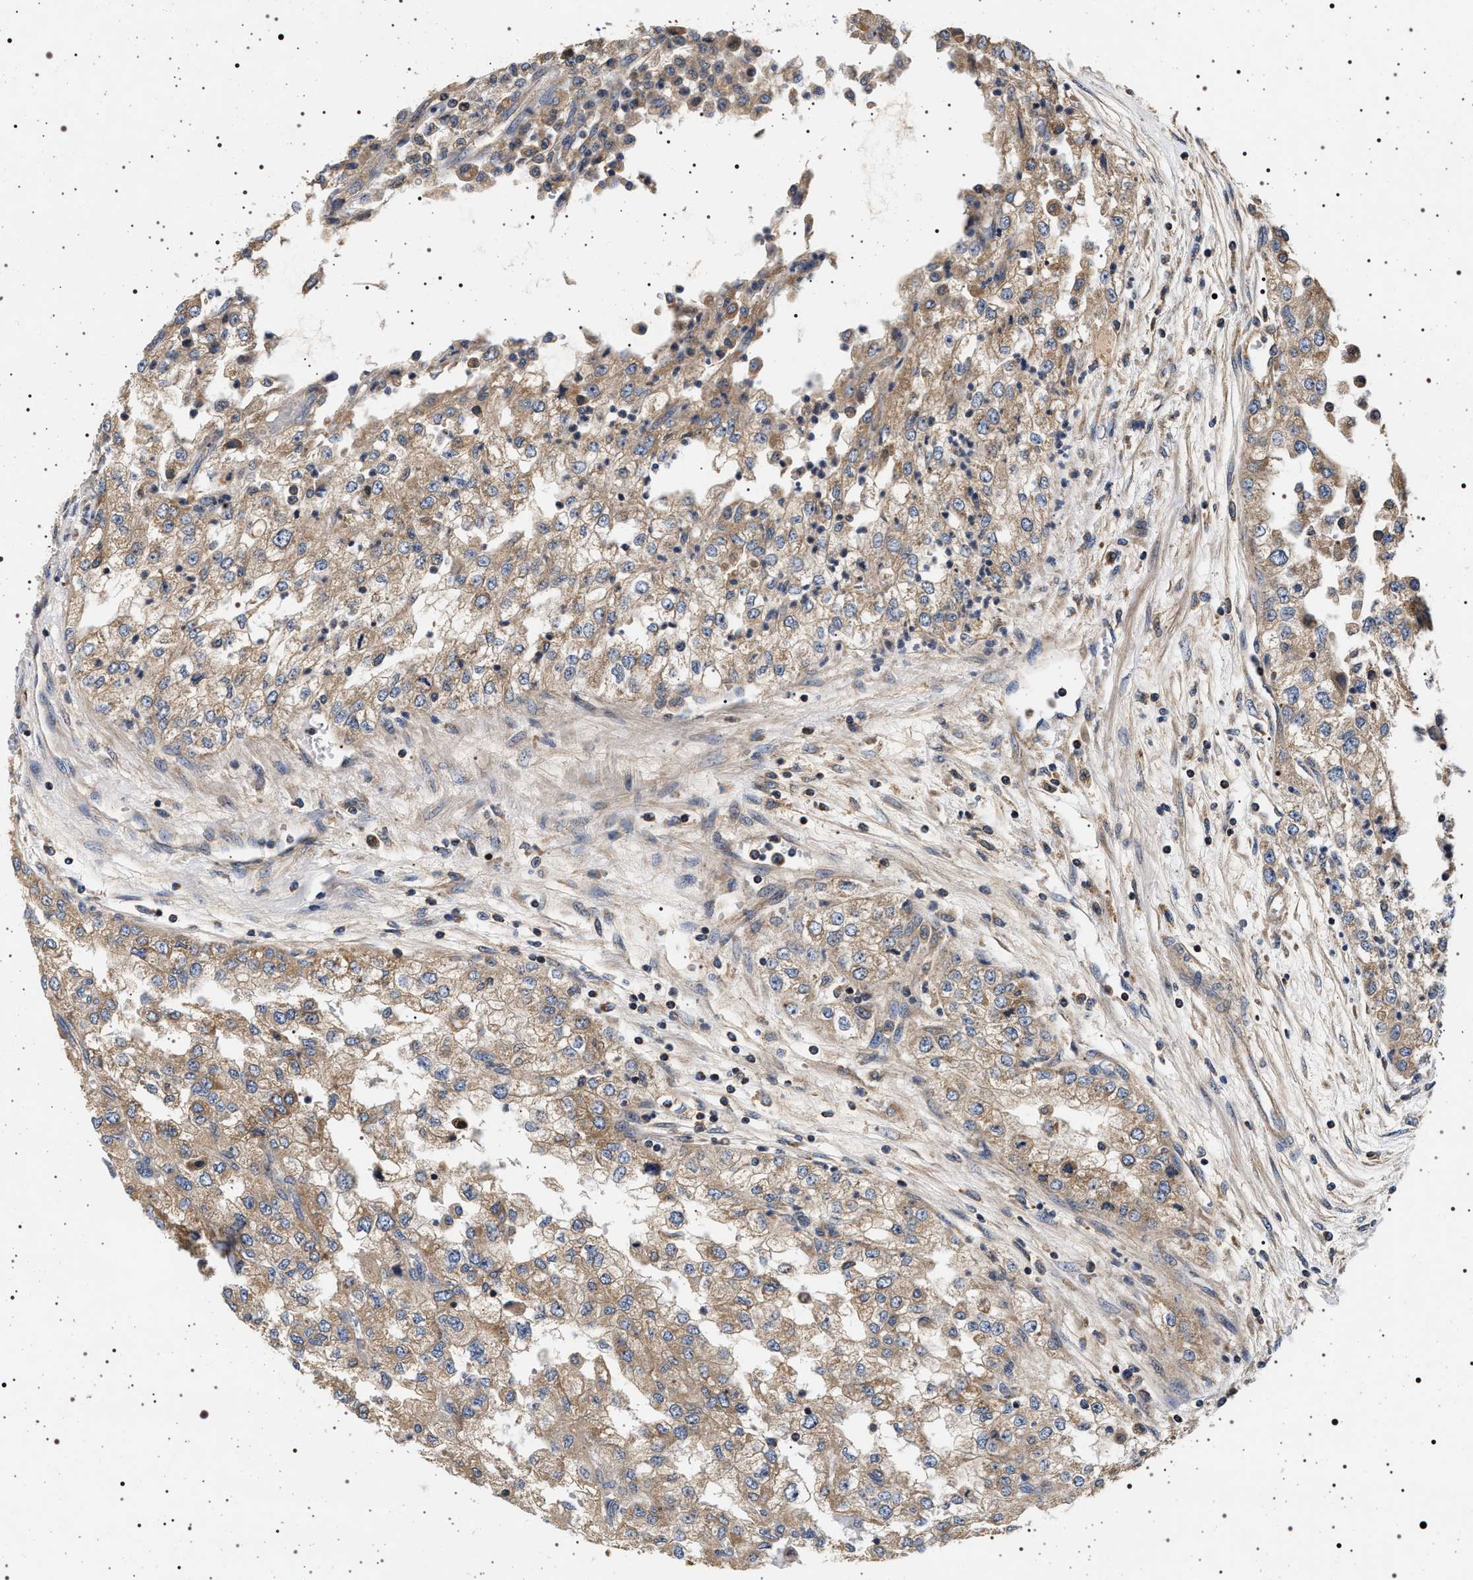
{"staining": {"intensity": "moderate", "quantity": ">75%", "location": "cytoplasmic/membranous"}, "tissue": "renal cancer", "cell_type": "Tumor cells", "image_type": "cancer", "snomed": [{"axis": "morphology", "description": "Adenocarcinoma, NOS"}, {"axis": "topography", "description": "Kidney"}], "caption": "Protein analysis of renal adenocarcinoma tissue demonstrates moderate cytoplasmic/membranous expression in about >75% of tumor cells.", "gene": "DCBLD2", "patient": {"sex": "female", "age": 54}}